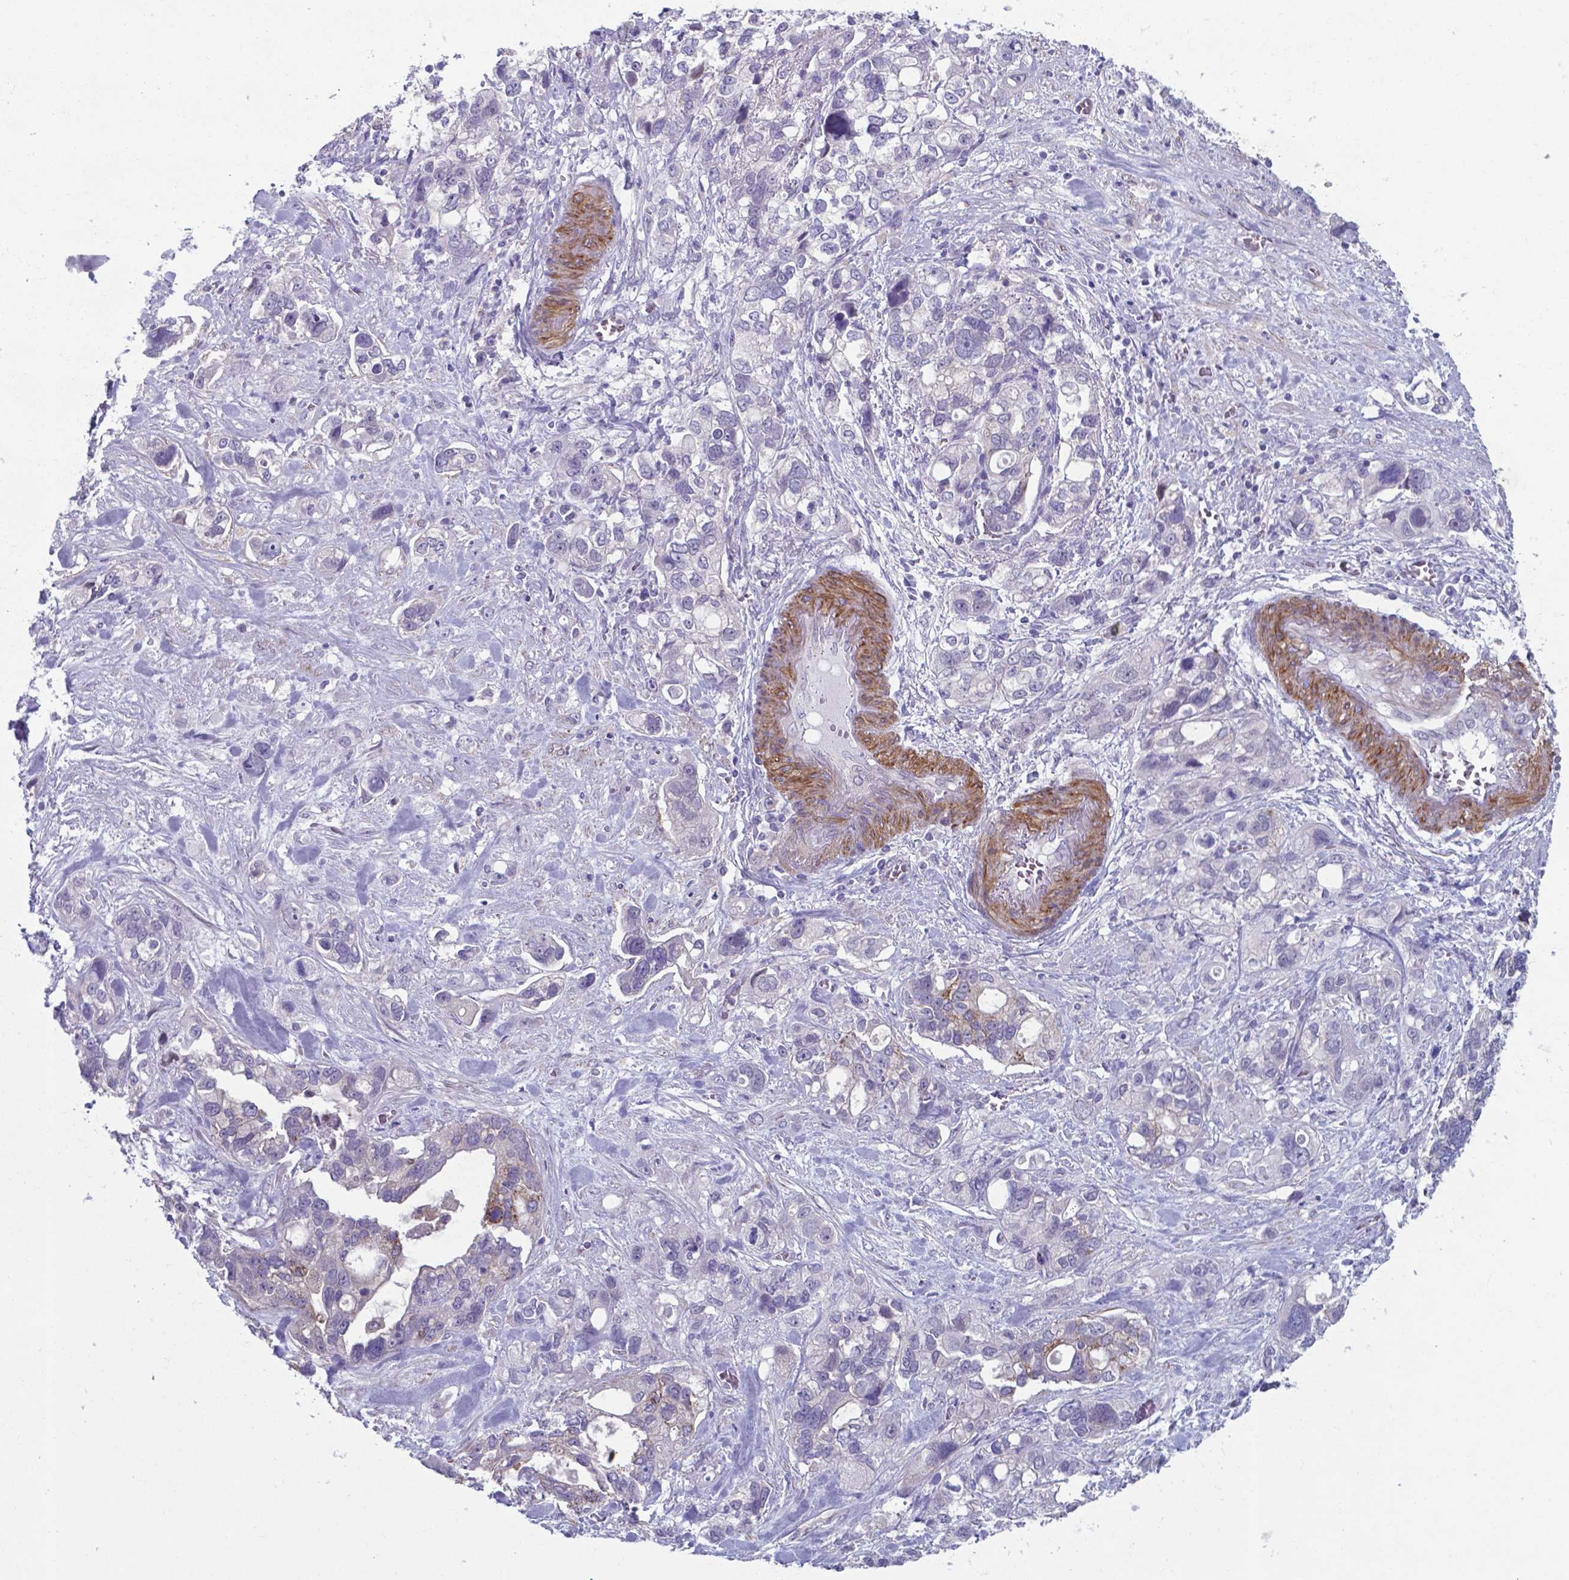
{"staining": {"intensity": "negative", "quantity": "none", "location": "none"}, "tissue": "stomach cancer", "cell_type": "Tumor cells", "image_type": "cancer", "snomed": [{"axis": "morphology", "description": "Adenocarcinoma, NOS"}, {"axis": "topography", "description": "Stomach, upper"}], "caption": "Stomach cancer was stained to show a protein in brown. There is no significant positivity in tumor cells. The staining is performed using DAB brown chromogen with nuclei counter-stained in using hematoxylin.", "gene": "AP5B1", "patient": {"sex": "female", "age": 81}}